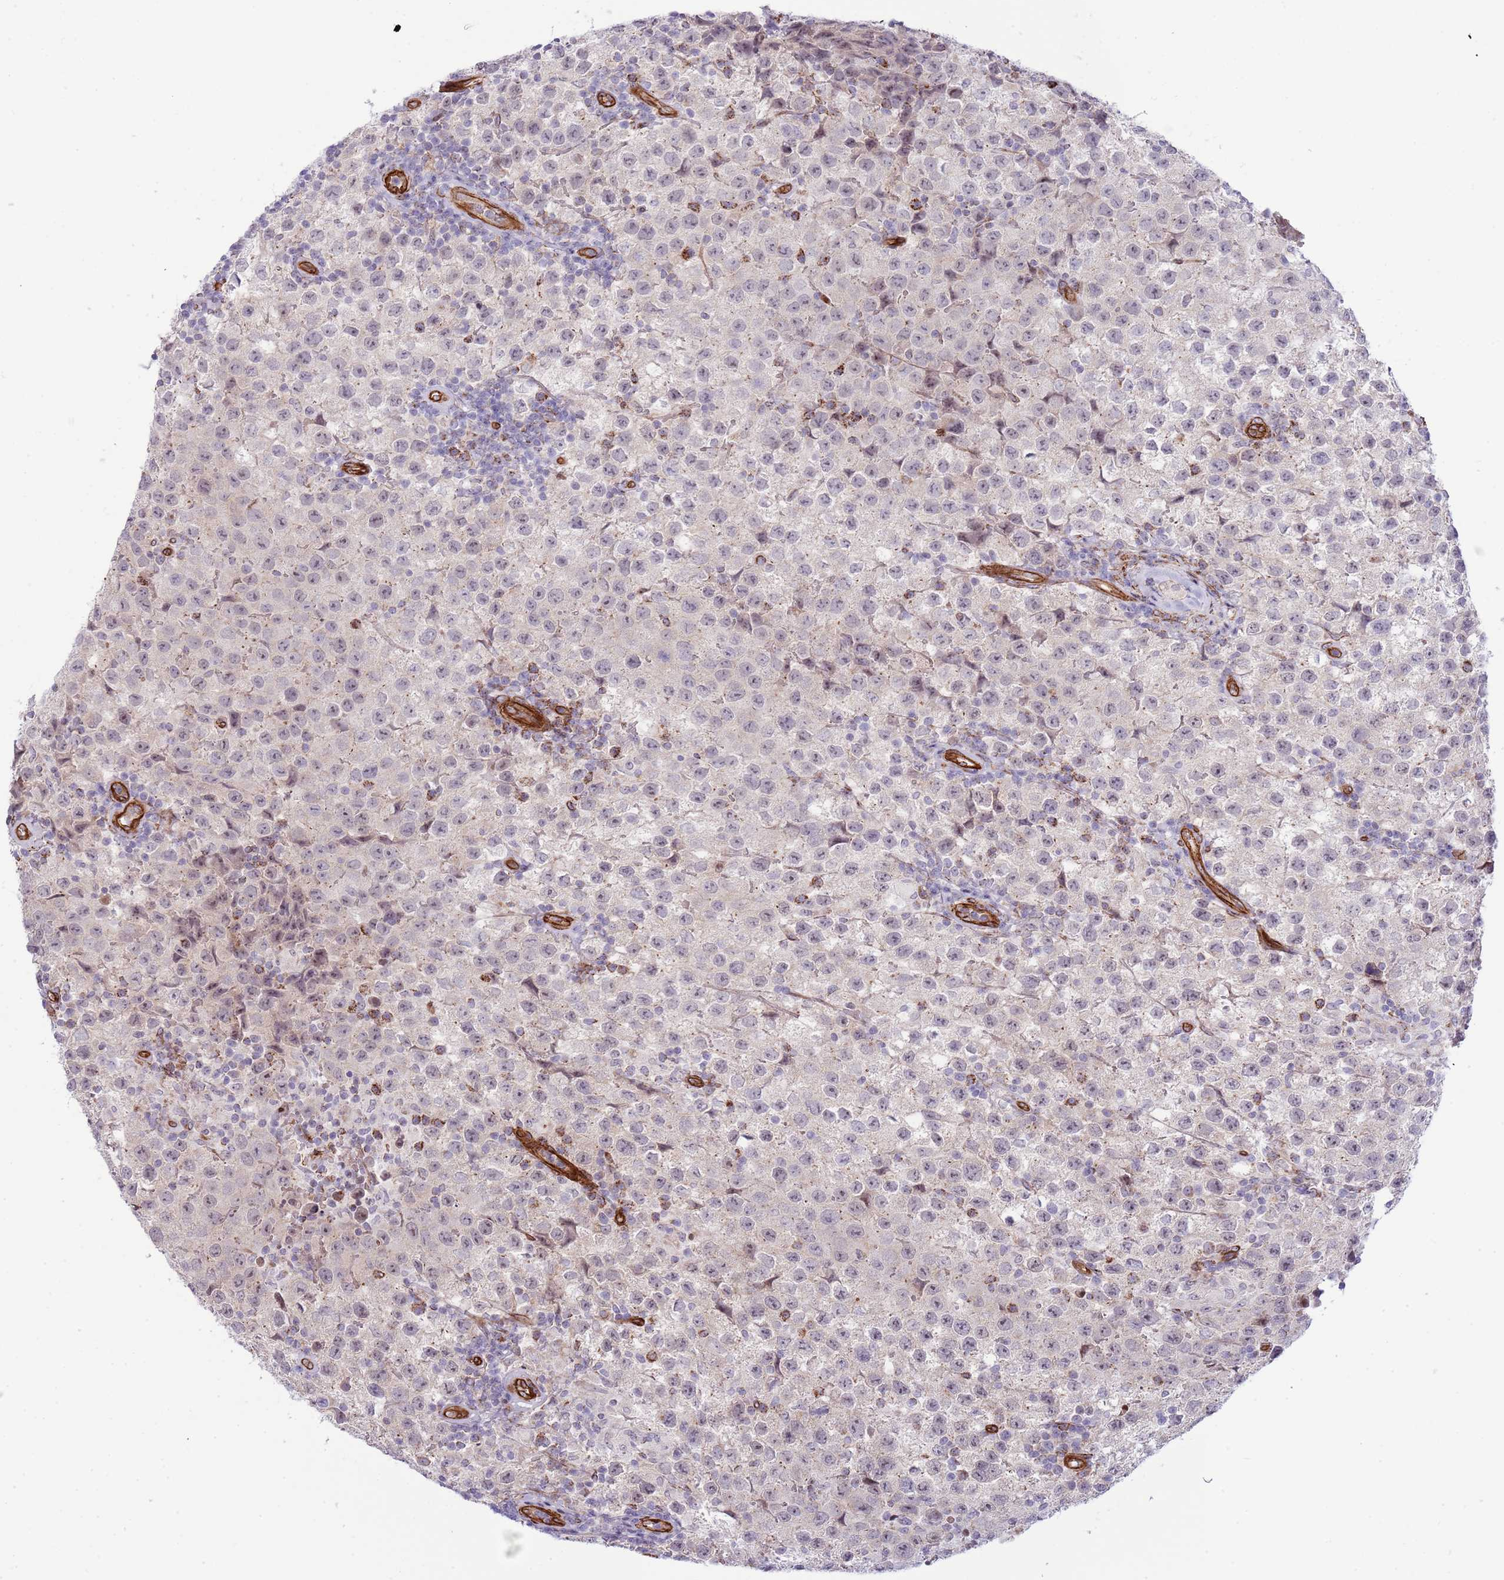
{"staining": {"intensity": "negative", "quantity": "none", "location": "none"}, "tissue": "testis cancer", "cell_type": "Tumor cells", "image_type": "cancer", "snomed": [{"axis": "morphology", "description": "Seminoma, NOS"}, {"axis": "morphology", "description": "Carcinoma, Embryonal, NOS"}, {"axis": "topography", "description": "Testis"}], "caption": "Tumor cells show no significant staining in testis embryonal carcinoma. (DAB IHC, high magnification).", "gene": "NEK3", "patient": {"sex": "male", "age": 41}}